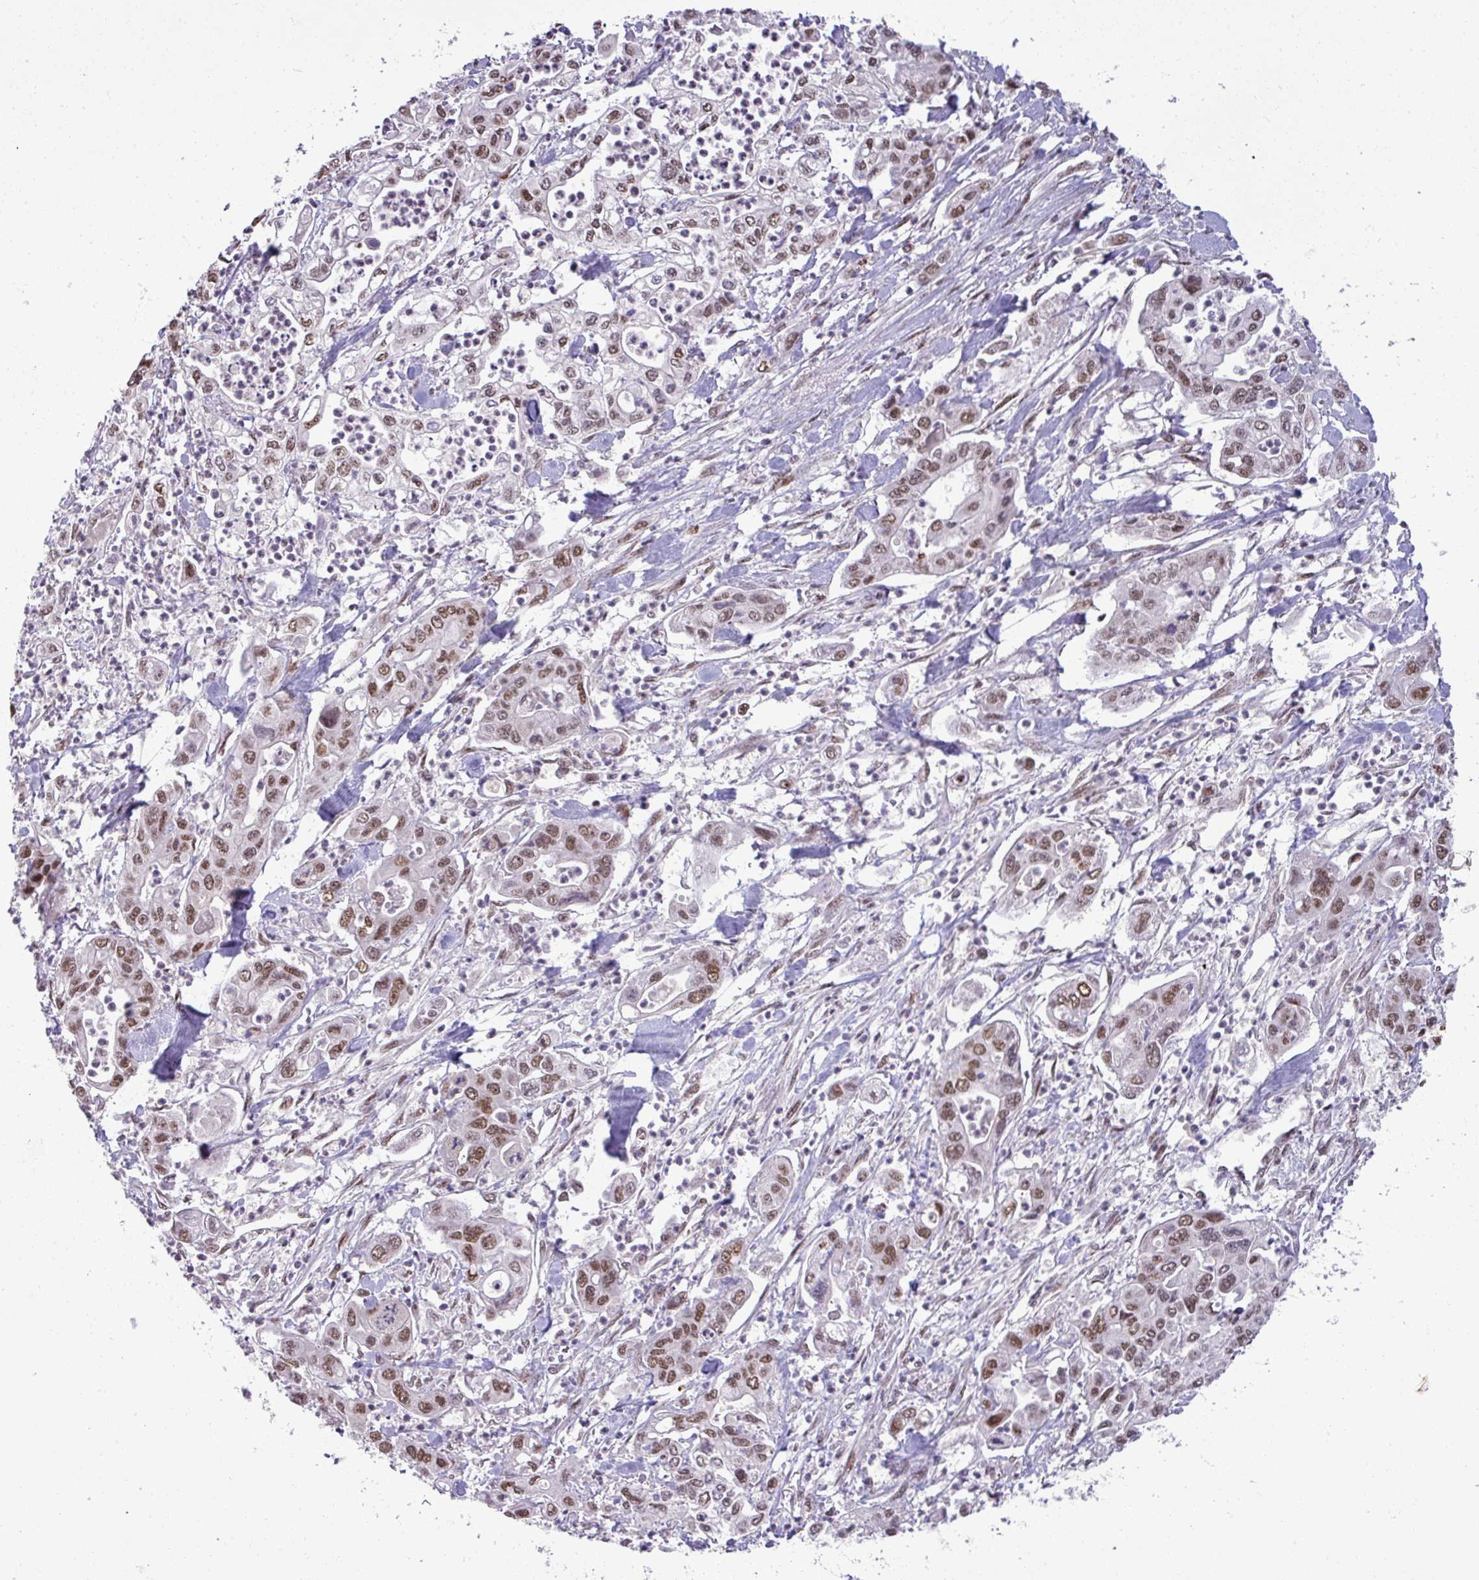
{"staining": {"intensity": "moderate", "quantity": ">75%", "location": "nuclear"}, "tissue": "pancreatic cancer", "cell_type": "Tumor cells", "image_type": "cancer", "snomed": [{"axis": "morphology", "description": "Adenocarcinoma, NOS"}, {"axis": "topography", "description": "Pancreas"}], "caption": "Pancreatic cancer stained with immunohistochemistry (IHC) displays moderate nuclear staining in approximately >75% of tumor cells. (DAB = brown stain, brightfield microscopy at high magnification).", "gene": "PTPN20", "patient": {"sex": "male", "age": 62}}